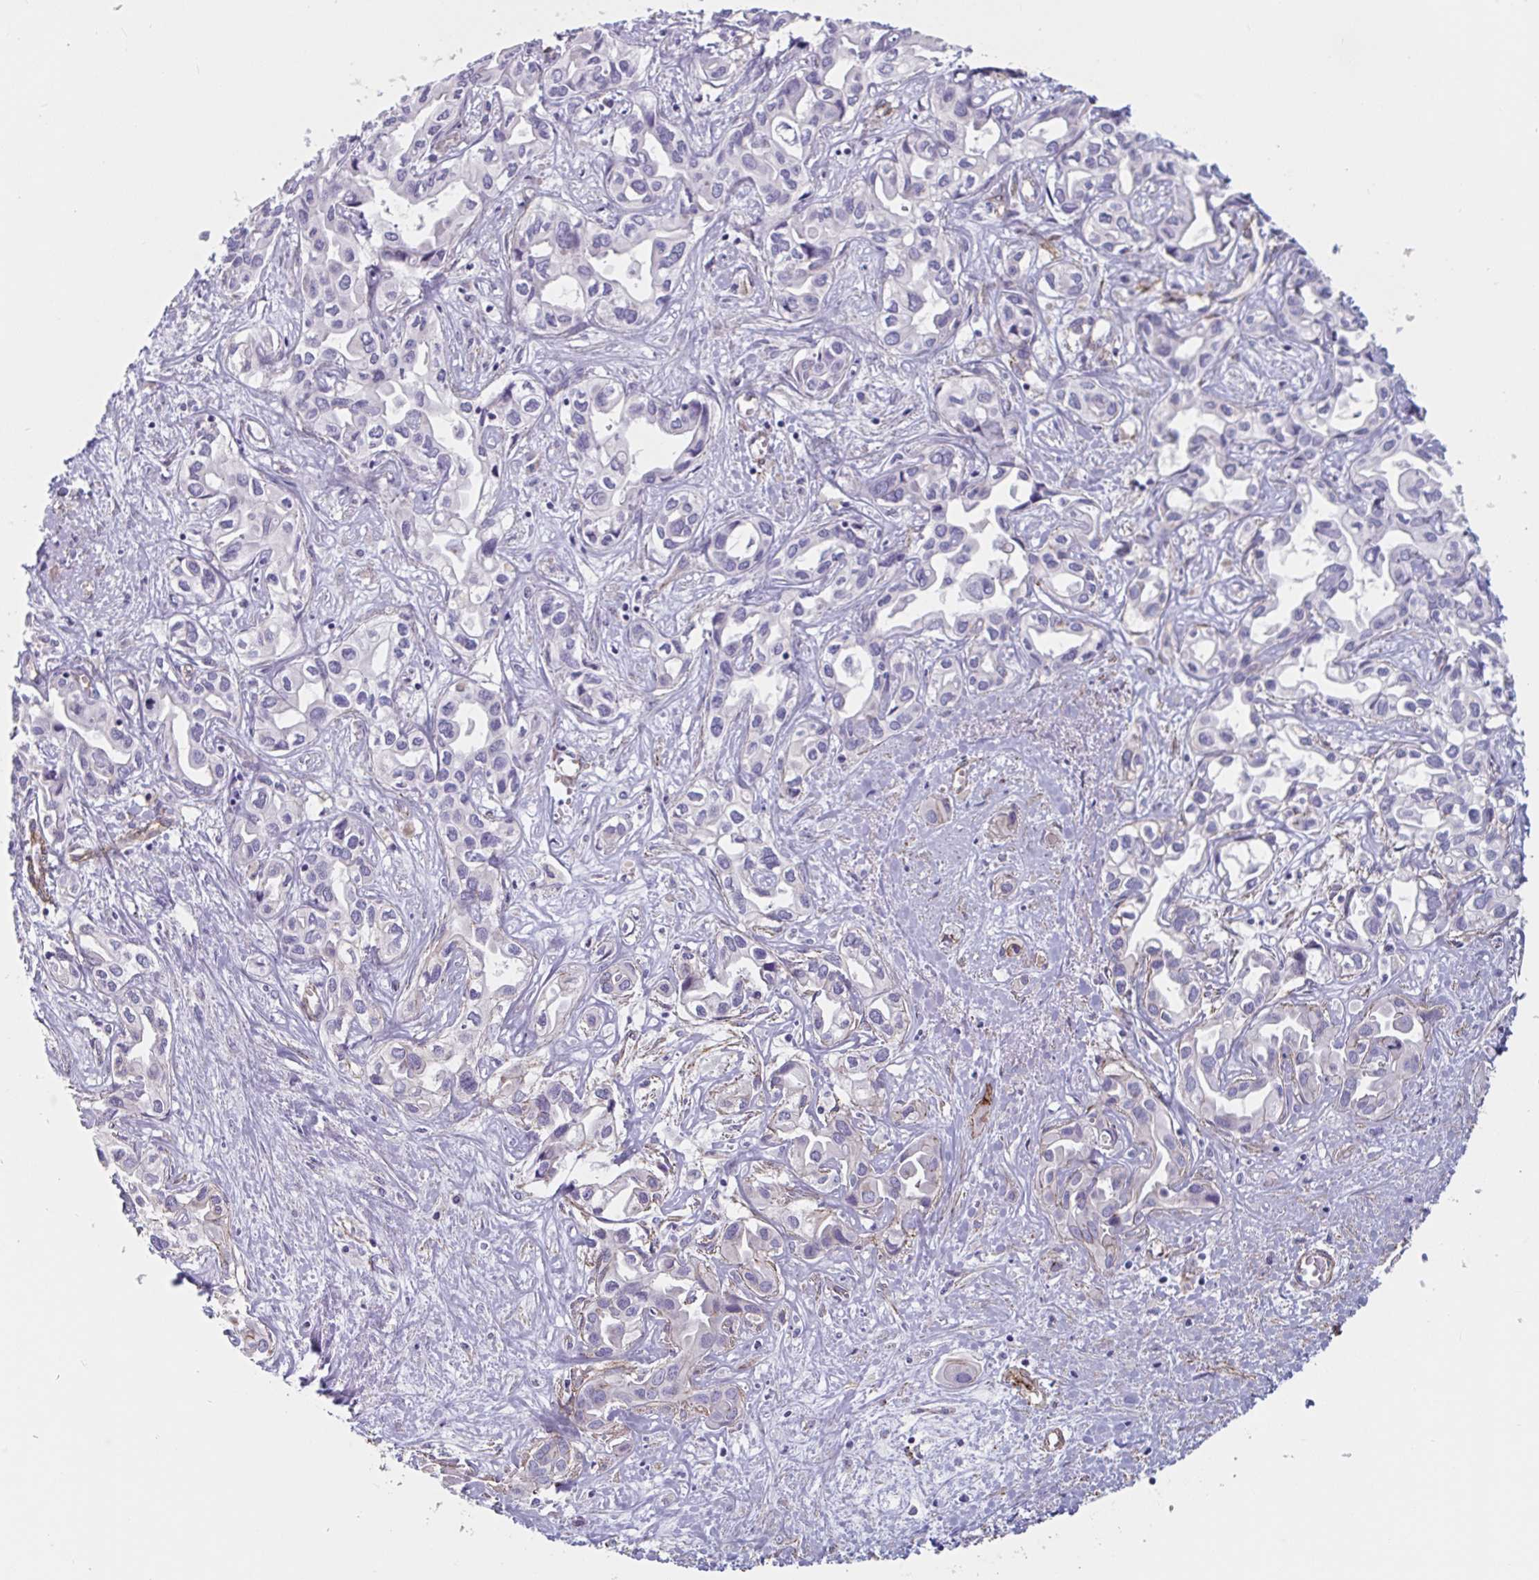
{"staining": {"intensity": "negative", "quantity": "none", "location": "none"}, "tissue": "liver cancer", "cell_type": "Tumor cells", "image_type": "cancer", "snomed": [{"axis": "morphology", "description": "Cholangiocarcinoma"}, {"axis": "topography", "description": "Liver"}], "caption": "Liver cholangiocarcinoma was stained to show a protein in brown. There is no significant positivity in tumor cells.", "gene": "CITED4", "patient": {"sex": "female", "age": 64}}